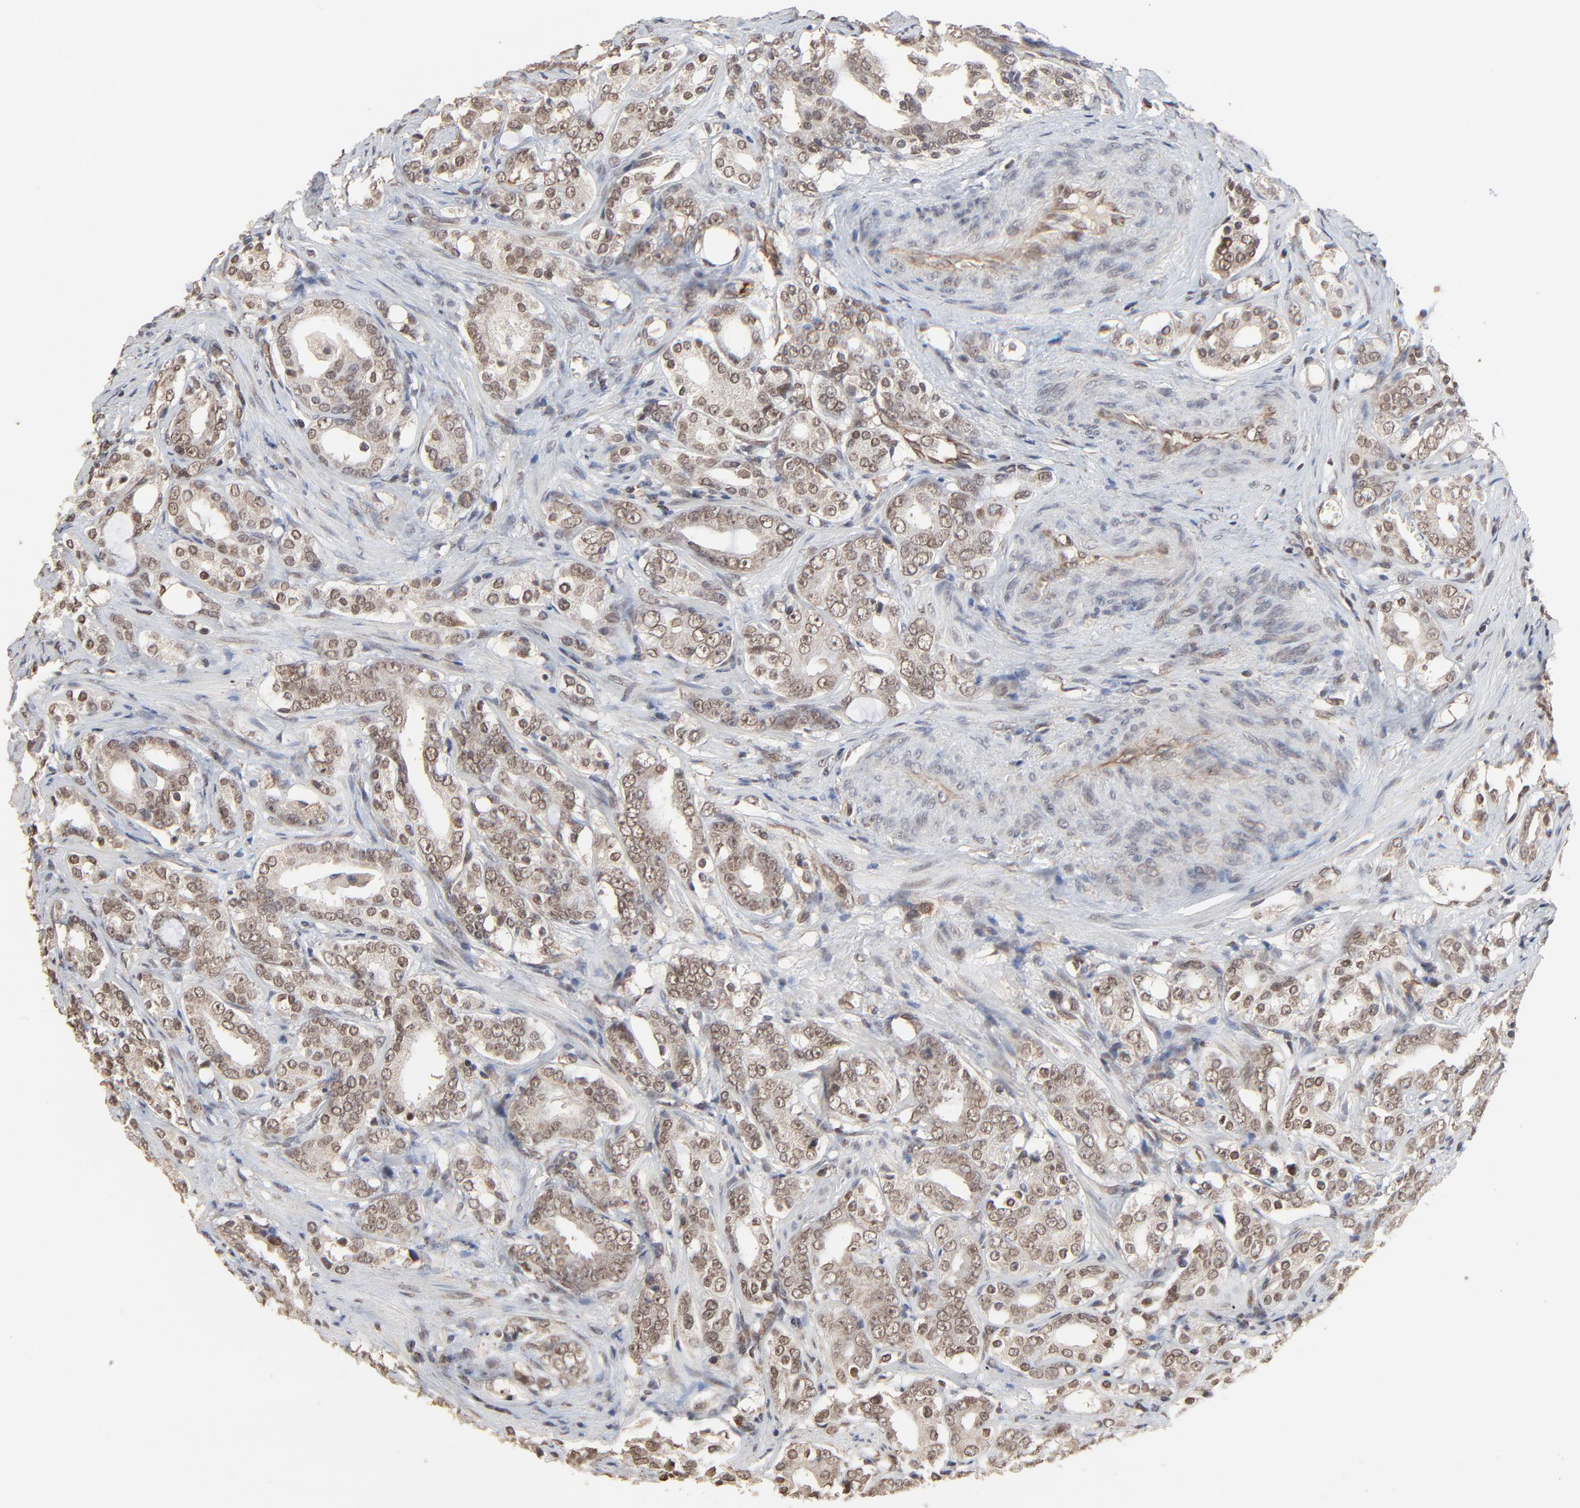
{"staining": {"intensity": "weak", "quantity": ">75%", "location": "cytoplasmic/membranous,nuclear"}, "tissue": "prostate cancer", "cell_type": "Tumor cells", "image_type": "cancer", "snomed": [{"axis": "morphology", "description": "Adenocarcinoma, Low grade"}, {"axis": "topography", "description": "Prostate"}], "caption": "About >75% of tumor cells in low-grade adenocarcinoma (prostate) demonstrate weak cytoplasmic/membranous and nuclear protein staining as visualized by brown immunohistochemical staining.", "gene": "FAM227A", "patient": {"sex": "male", "age": 59}}